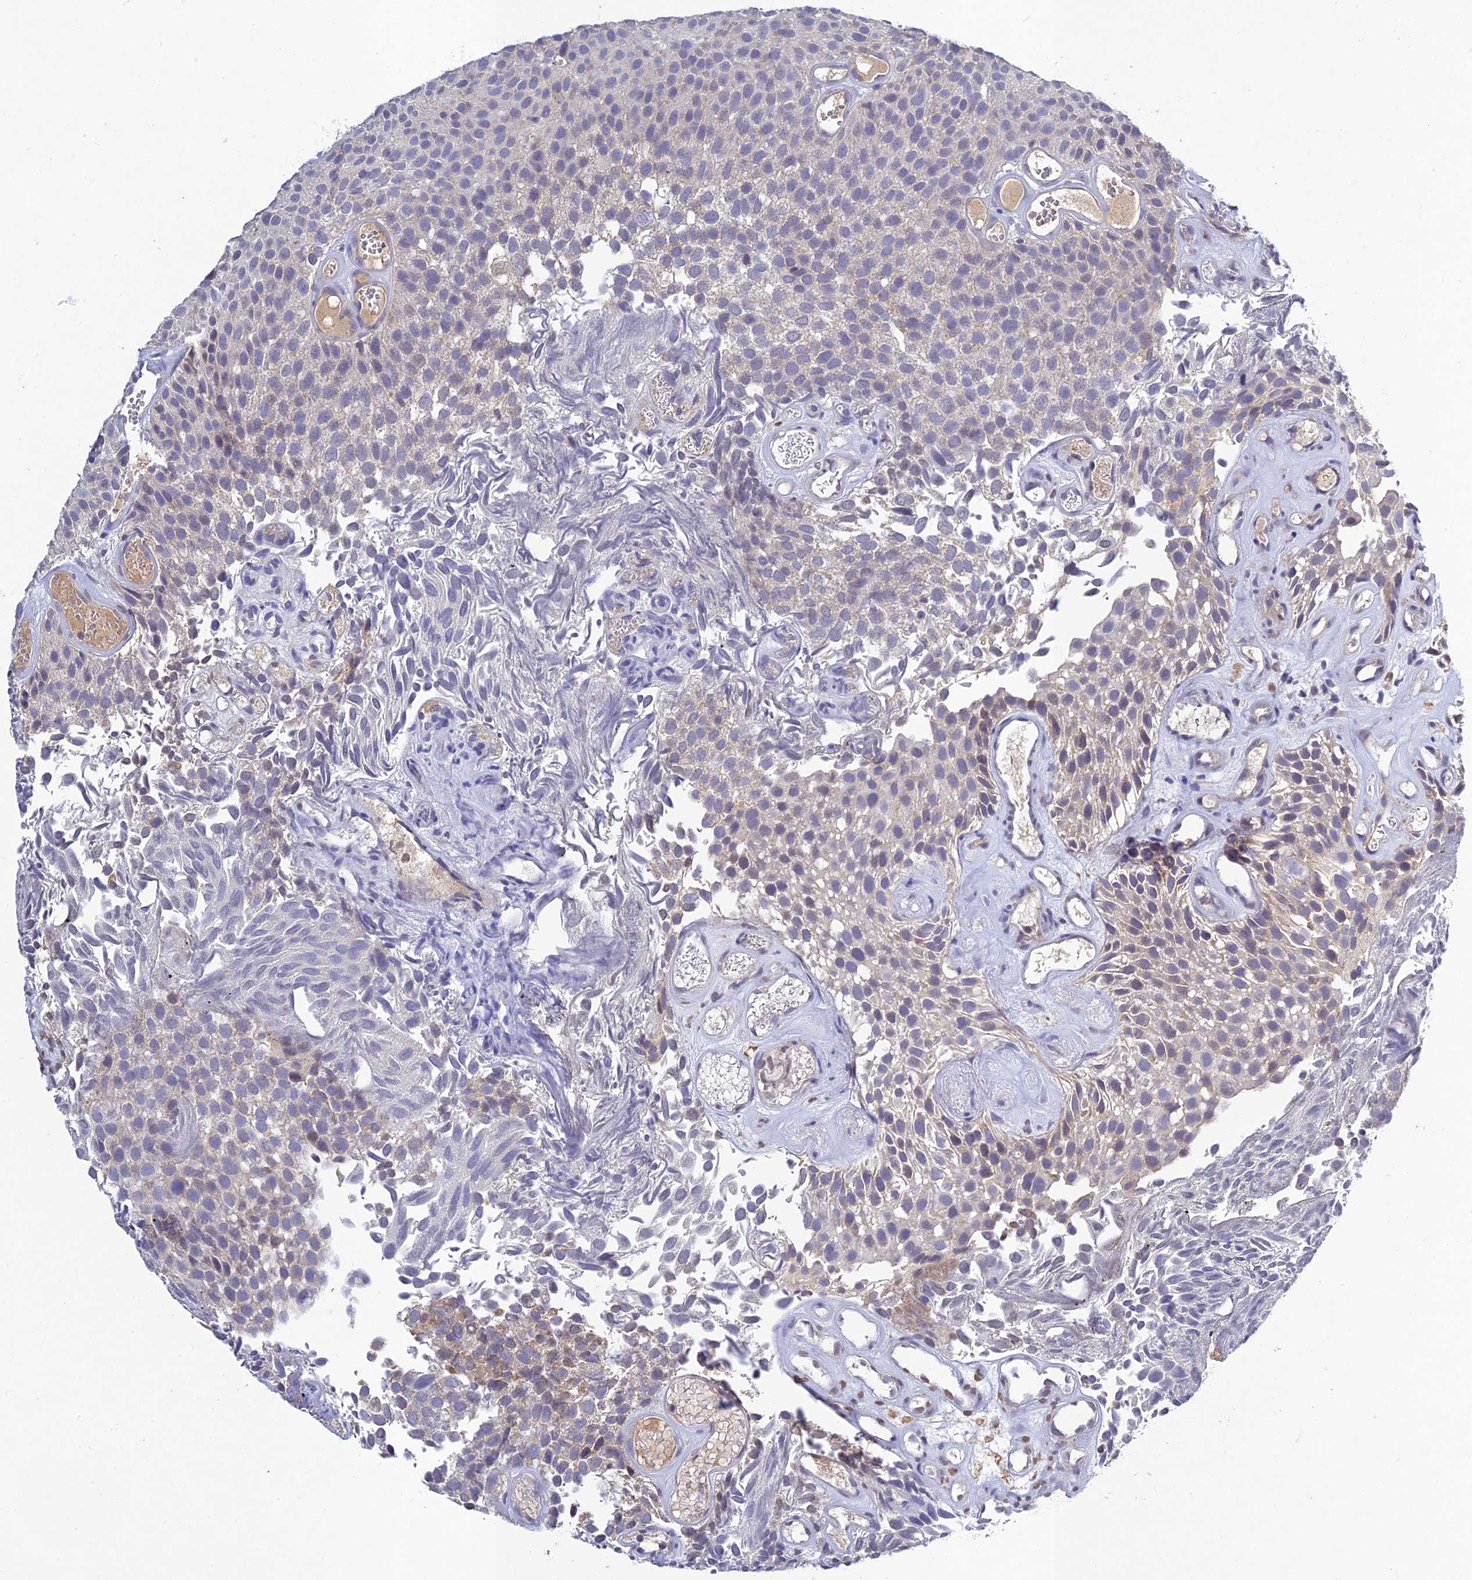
{"staining": {"intensity": "negative", "quantity": "none", "location": "none"}, "tissue": "urothelial cancer", "cell_type": "Tumor cells", "image_type": "cancer", "snomed": [{"axis": "morphology", "description": "Urothelial carcinoma, Low grade"}, {"axis": "topography", "description": "Urinary bladder"}], "caption": "Immunohistochemical staining of low-grade urothelial carcinoma displays no significant staining in tumor cells. (IHC, brightfield microscopy, high magnification).", "gene": "CHST5", "patient": {"sex": "male", "age": 89}}